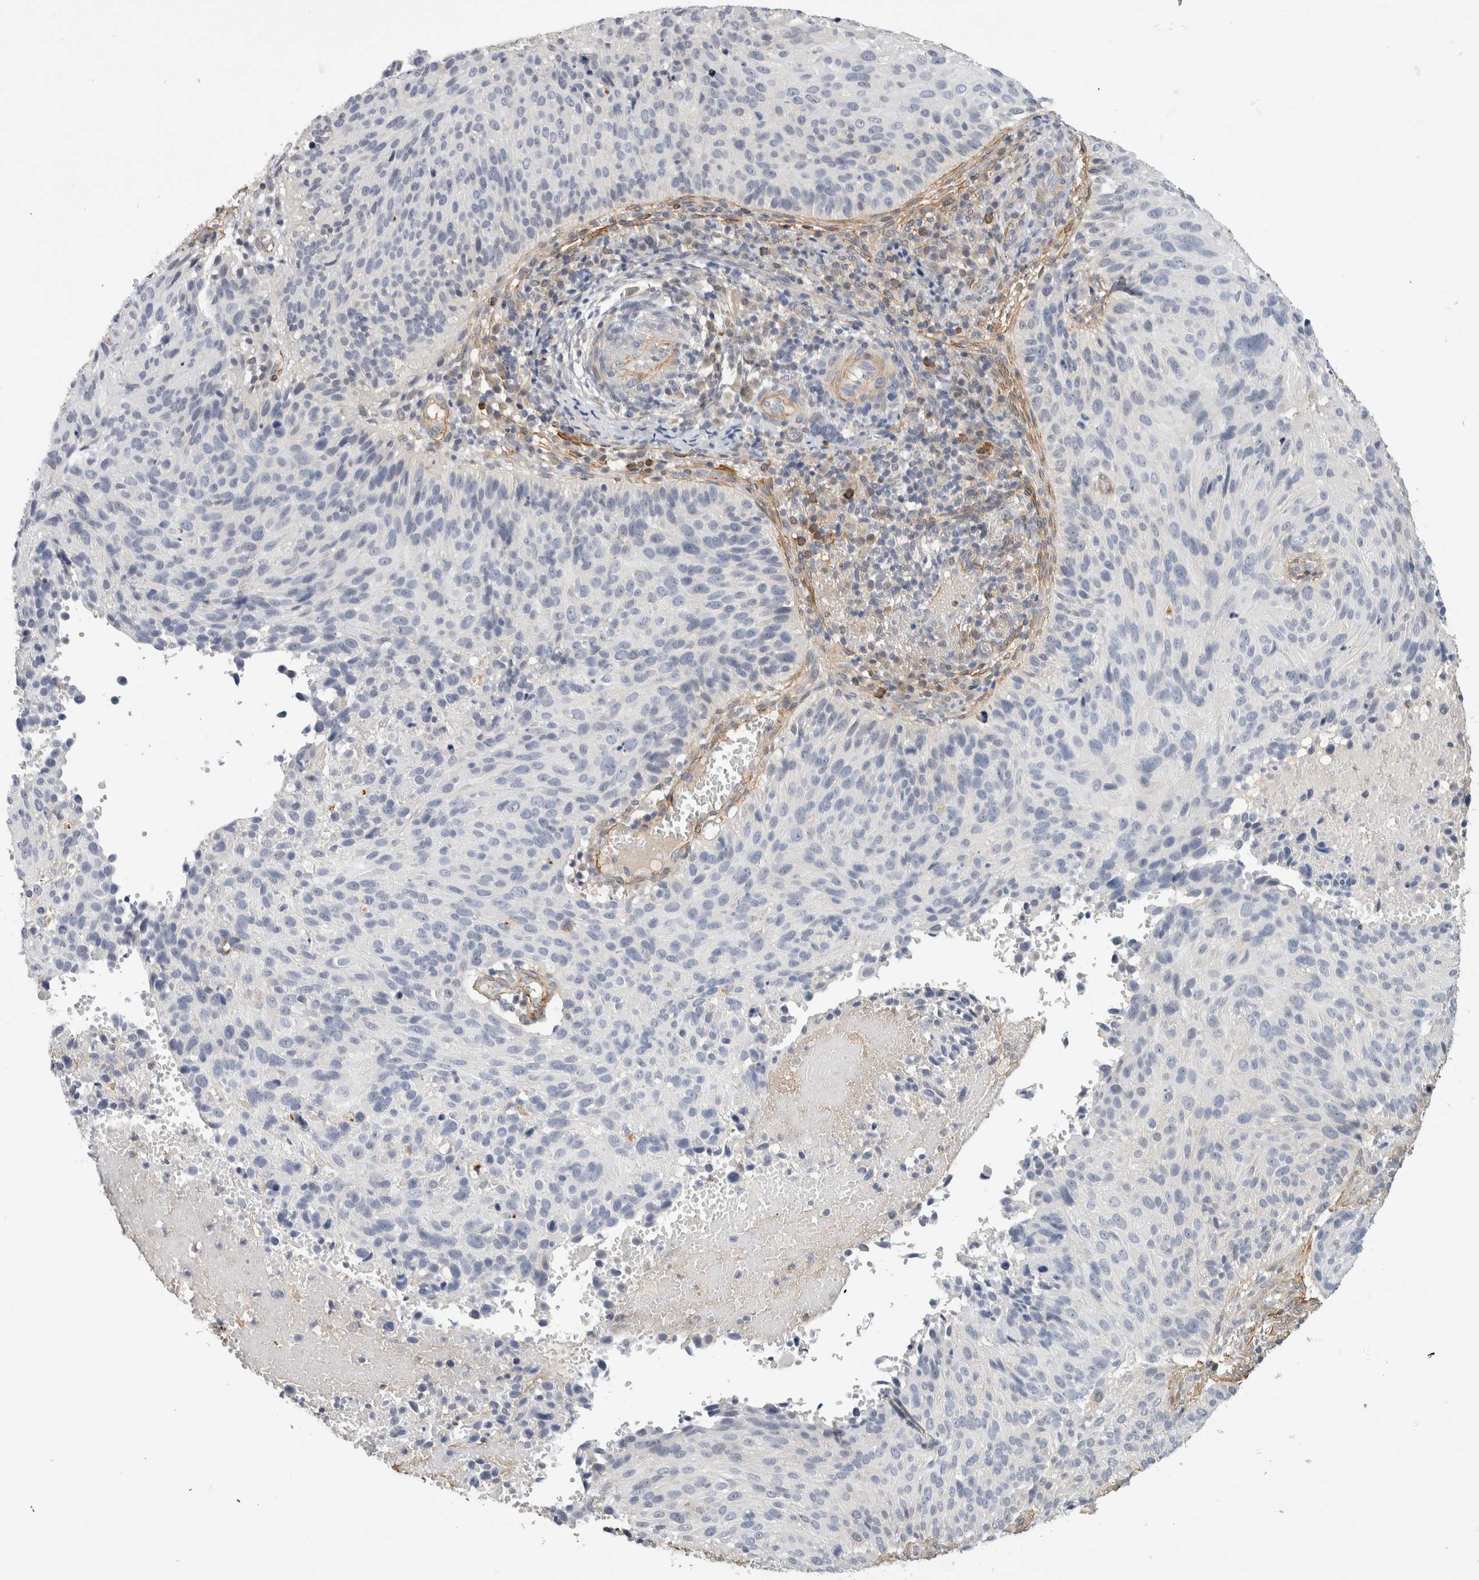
{"staining": {"intensity": "negative", "quantity": "none", "location": "none"}, "tissue": "cervical cancer", "cell_type": "Tumor cells", "image_type": "cancer", "snomed": [{"axis": "morphology", "description": "Squamous cell carcinoma, NOS"}, {"axis": "topography", "description": "Cervix"}], "caption": "A high-resolution image shows IHC staining of cervical cancer, which reveals no significant staining in tumor cells. Nuclei are stained in blue.", "gene": "PGM1", "patient": {"sex": "female", "age": 74}}